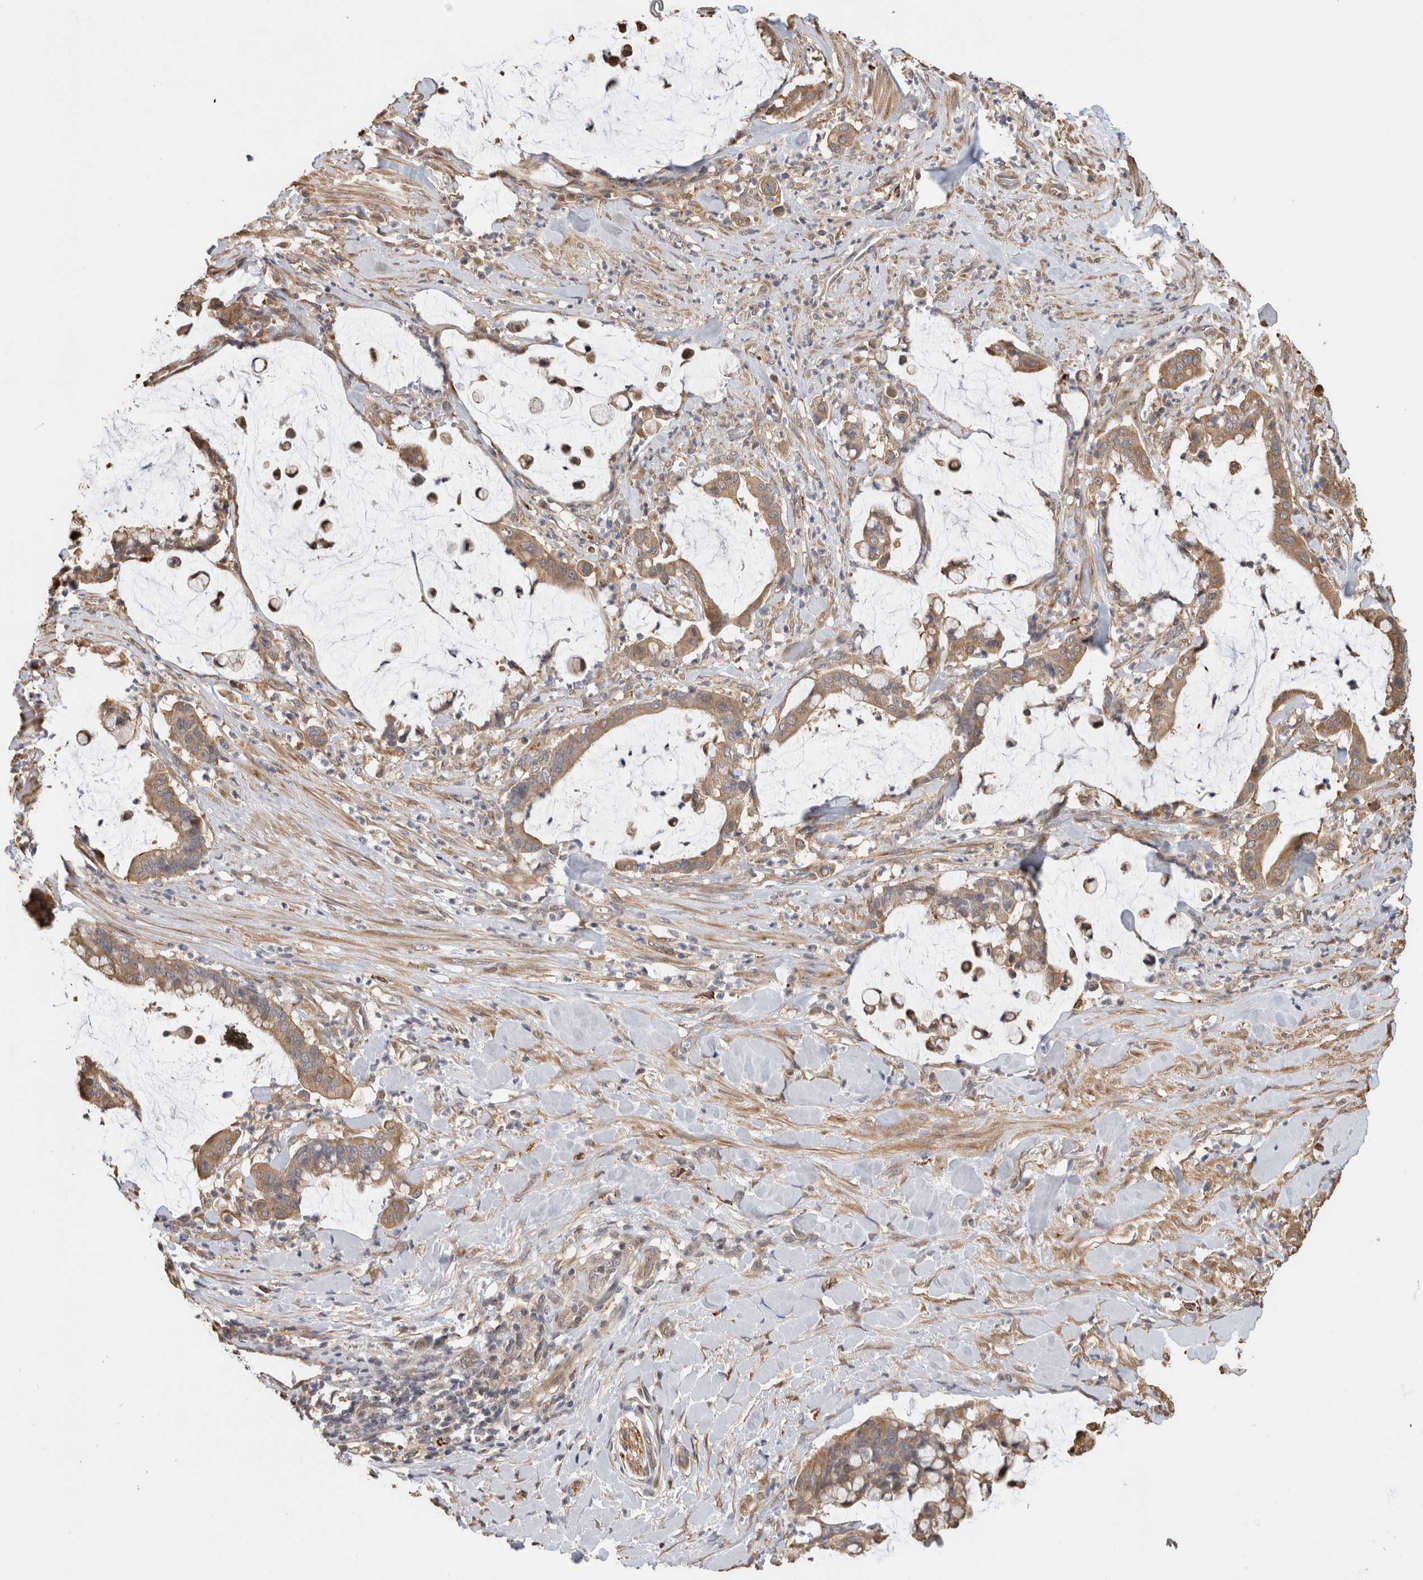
{"staining": {"intensity": "moderate", "quantity": ">75%", "location": "cytoplasmic/membranous"}, "tissue": "pancreatic cancer", "cell_type": "Tumor cells", "image_type": "cancer", "snomed": [{"axis": "morphology", "description": "Adenocarcinoma, NOS"}, {"axis": "topography", "description": "Pancreas"}], "caption": "This histopathology image displays pancreatic adenocarcinoma stained with immunohistochemistry to label a protein in brown. The cytoplasmic/membranous of tumor cells show moderate positivity for the protein. Nuclei are counter-stained blue.", "gene": "CLIP1", "patient": {"sex": "male", "age": 41}}